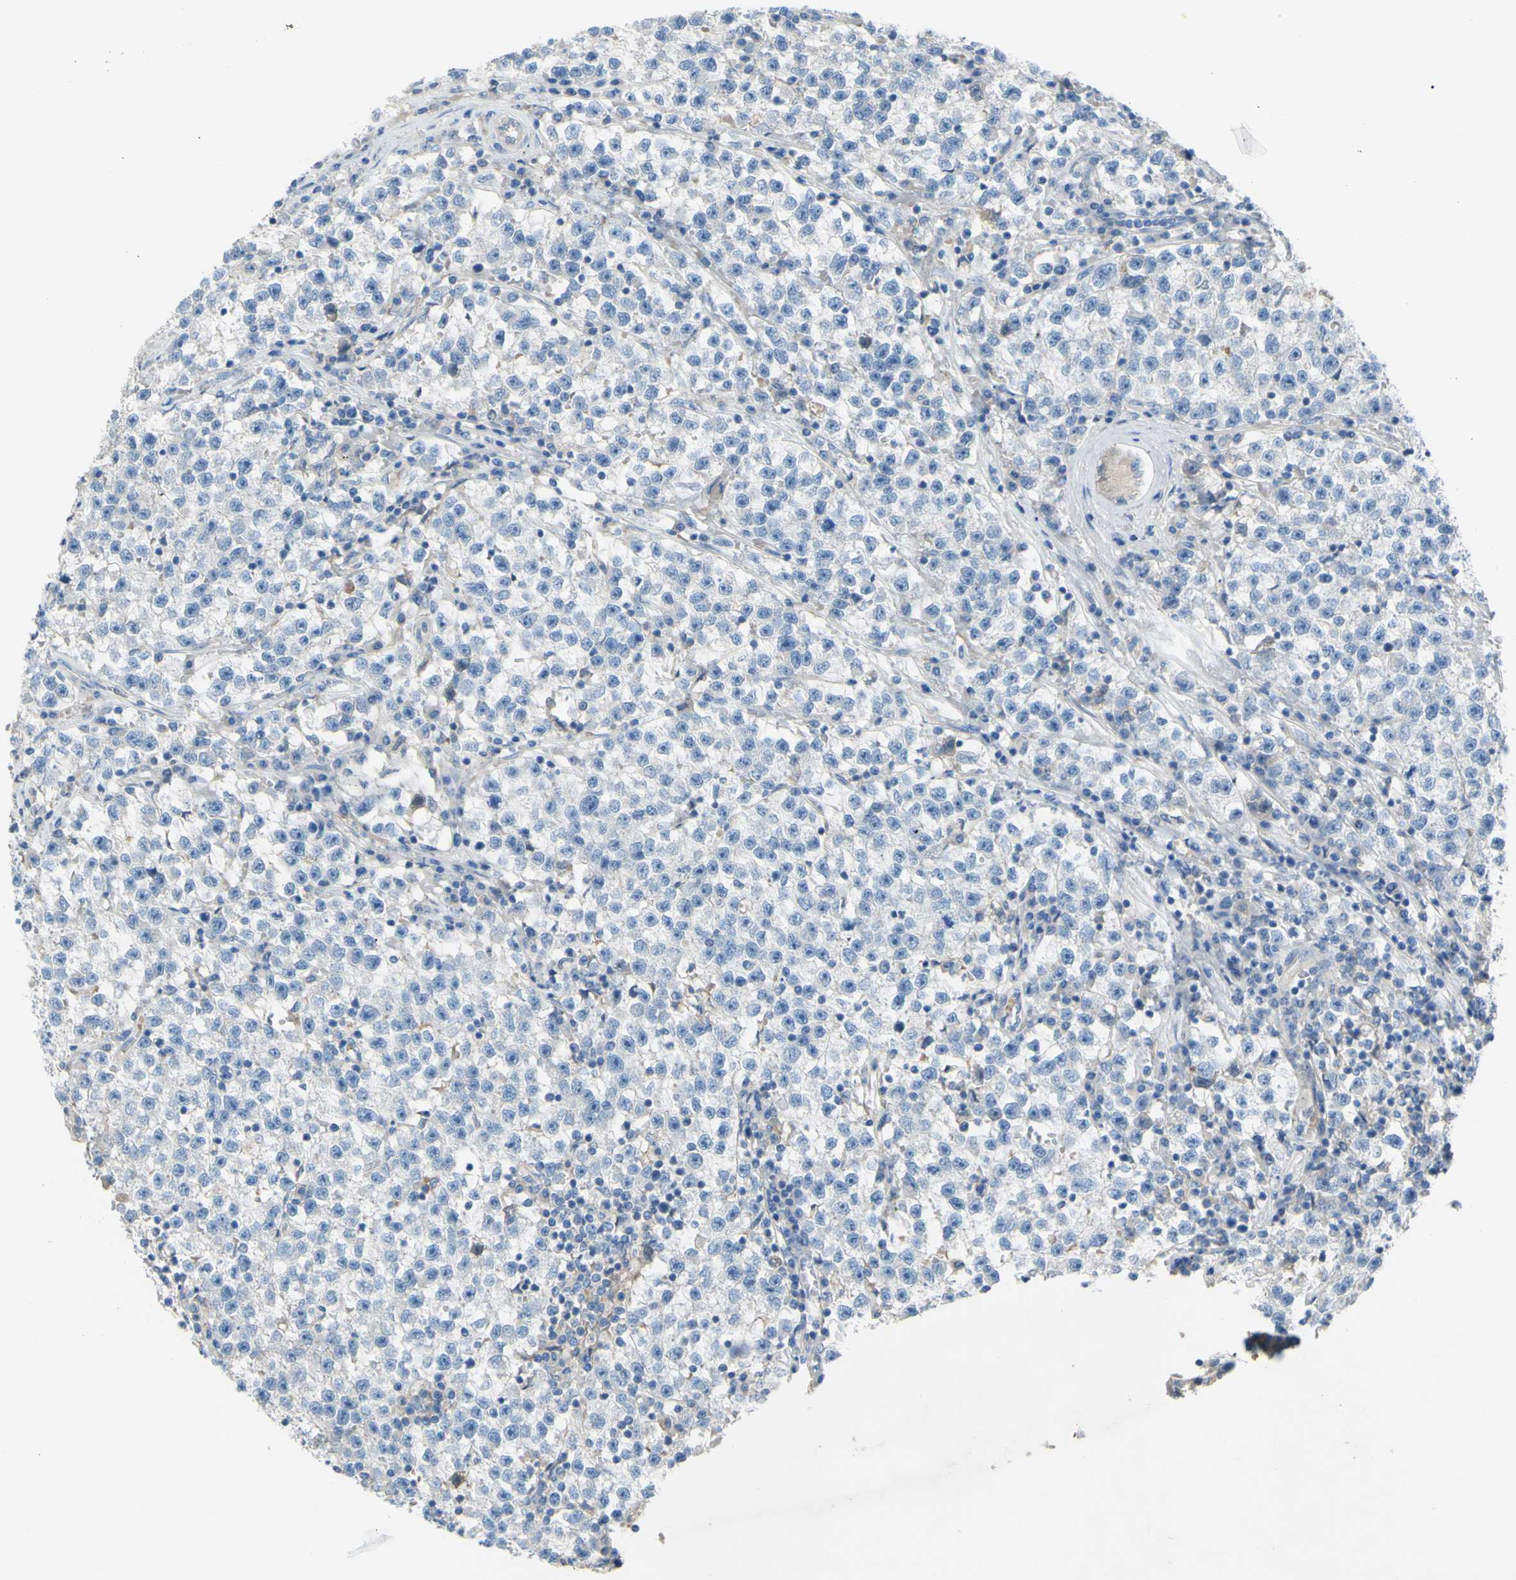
{"staining": {"intensity": "negative", "quantity": "none", "location": "none"}, "tissue": "testis cancer", "cell_type": "Tumor cells", "image_type": "cancer", "snomed": [{"axis": "morphology", "description": "Seminoma, NOS"}, {"axis": "topography", "description": "Testis"}], "caption": "High magnification brightfield microscopy of testis cancer stained with DAB (3,3'-diaminobenzidine) (brown) and counterstained with hematoxylin (blue): tumor cells show no significant expression. Brightfield microscopy of IHC stained with DAB (3,3'-diaminobenzidine) (brown) and hematoxylin (blue), captured at high magnification.", "gene": "TMEM59L", "patient": {"sex": "male", "age": 22}}